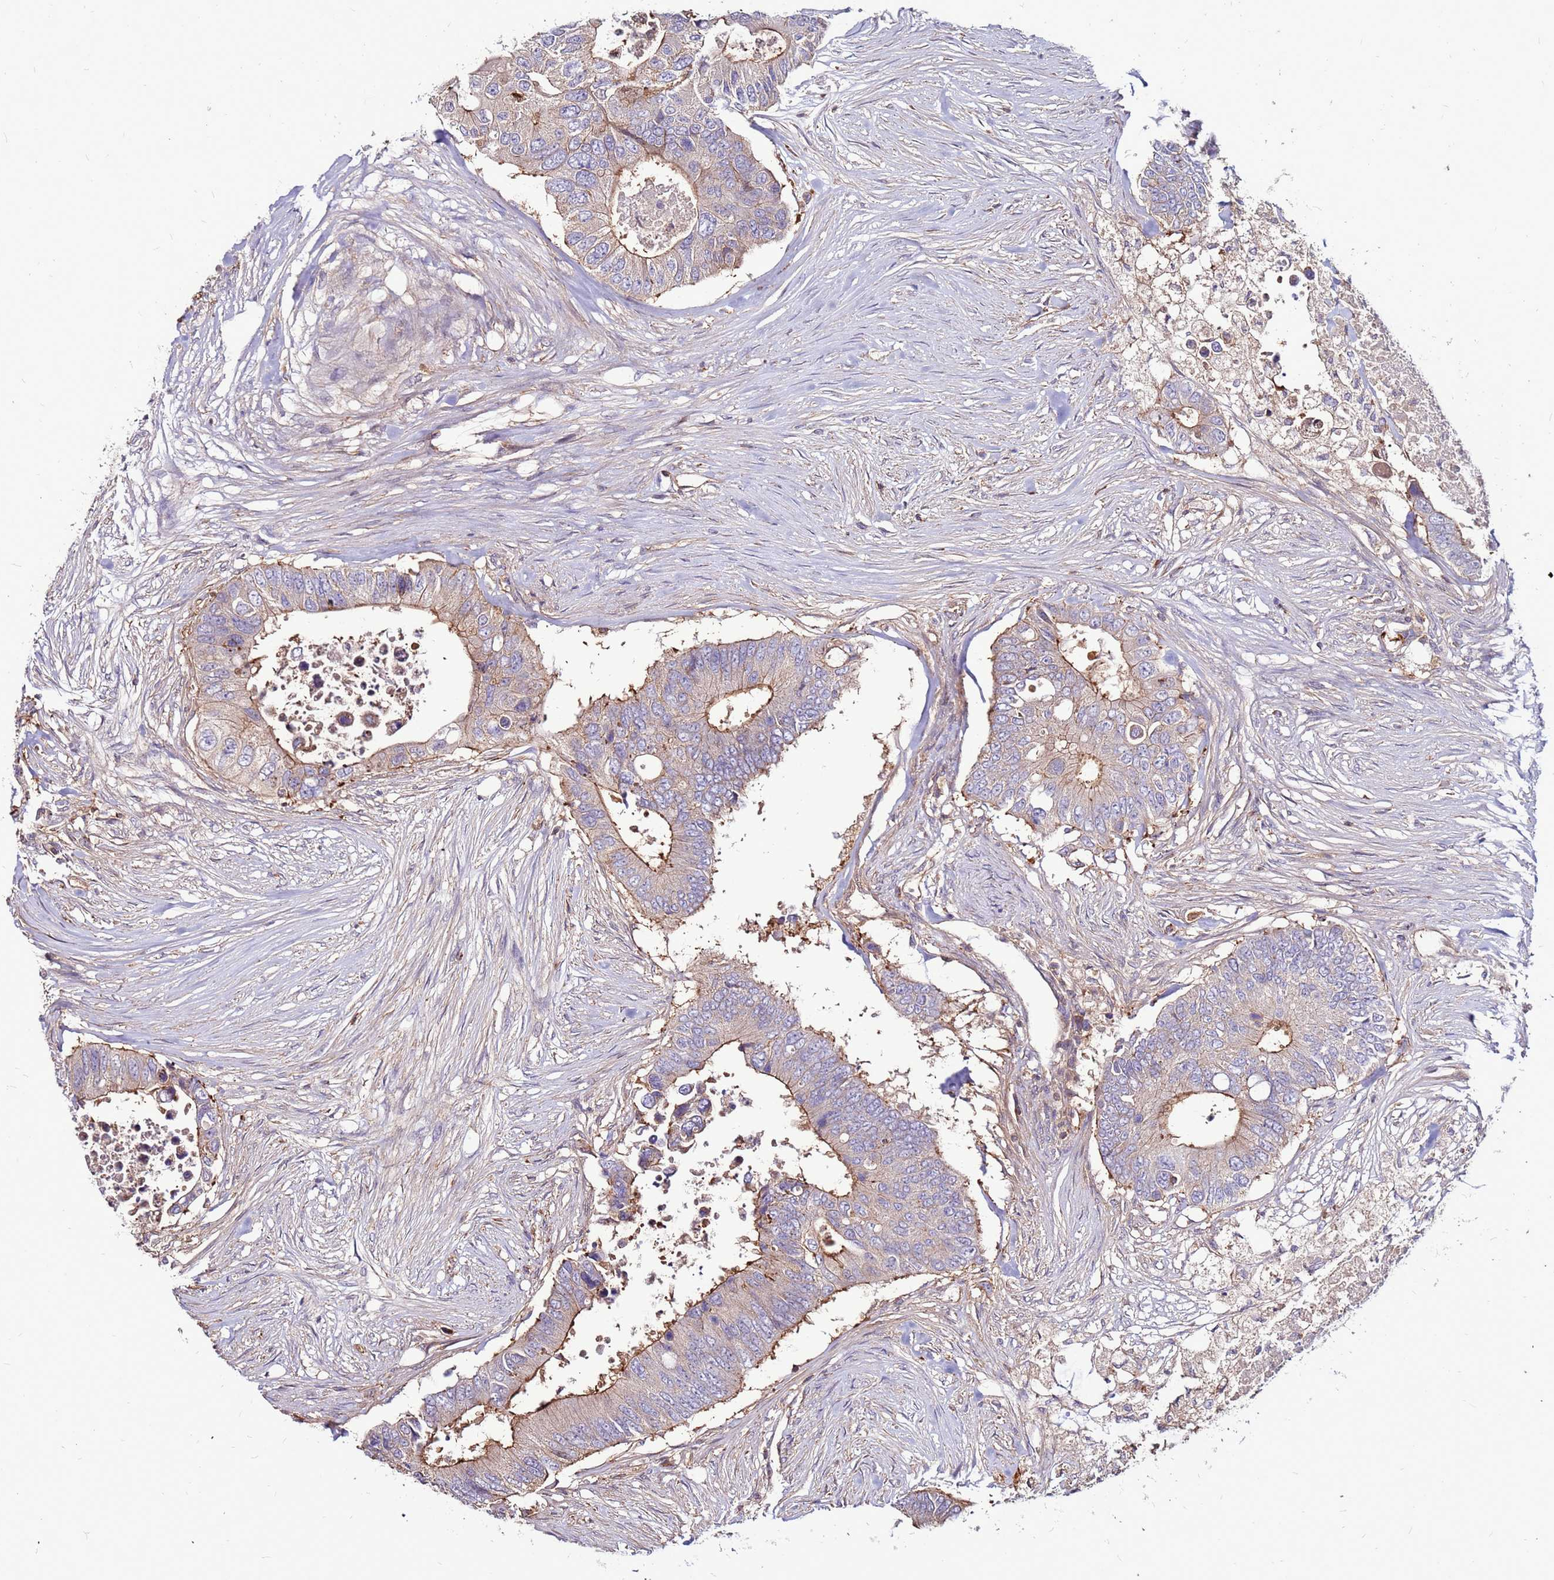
{"staining": {"intensity": "strong", "quantity": "<25%", "location": "cytoplasmic/membranous"}, "tissue": "colorectal cancer", "cell_type": "Tumor cells", "image_type": "cancer", "snomed": [{"axis": "morphology", "description": "Adenocarcinoma, NOS"}, {"axis": "topography", "description": "Colon"}], "caption": "Immunohistochemical staining of human colorectal adenocarcinoma shows strong cytoplasmic/membranous protein staining in approximately <25% of tumor cells.", "gene": "NRN1L", "patient": {"sex": "male", "age": 71}}